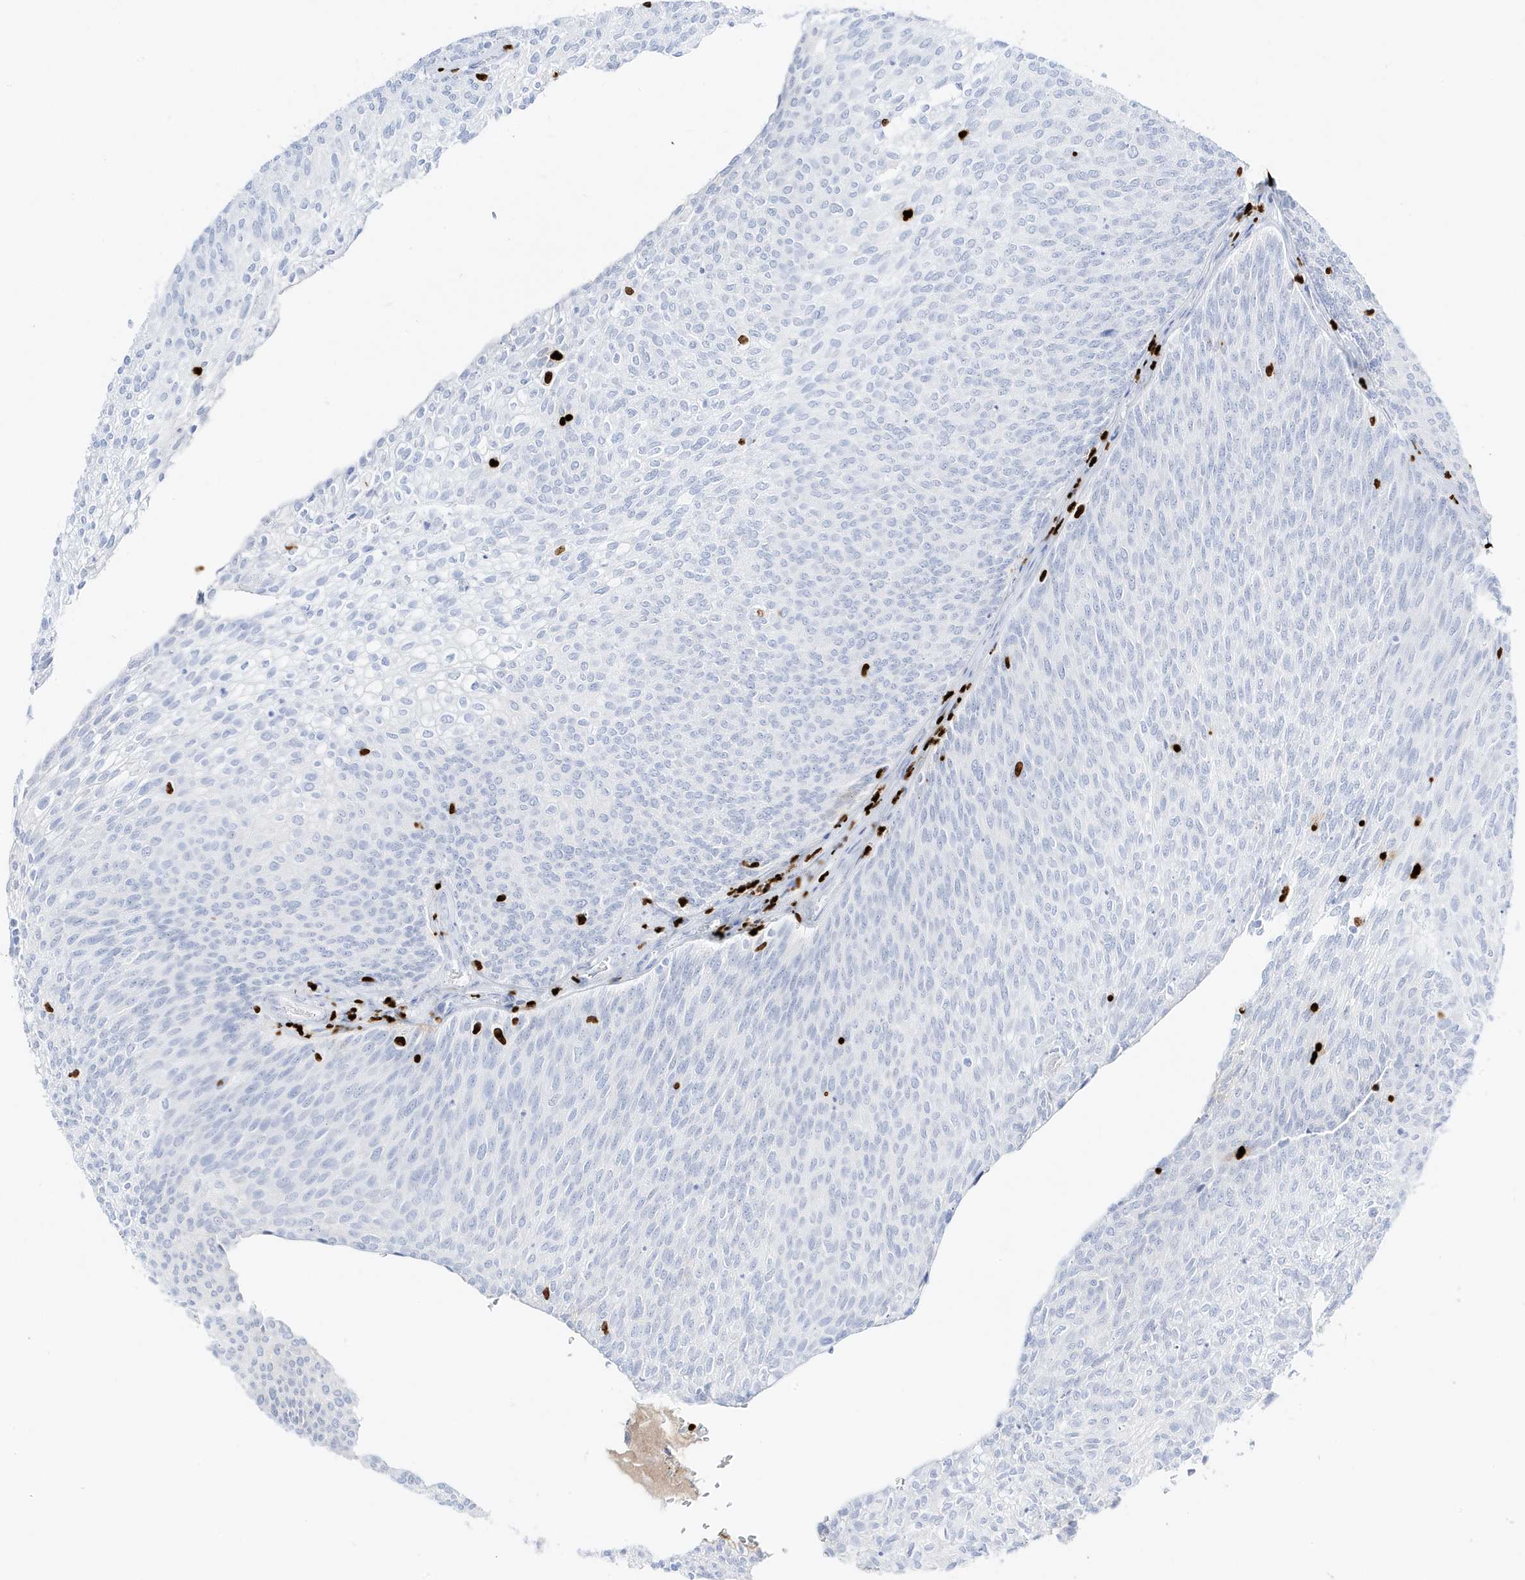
{"staining": {"intensity": "negative", "quantity": "none", "location": "none"}, "tissue": "urothelial cancer", "cell_type": "Tumor cells", "image_type": "cancer", "snomed": [{"axis": "morphology", "description": "Urothelial carcinoma, Low grade"}, {"axis": "topography", "description": "Urinary bladder"}], "caption": "Tumor cells show no significant protein positivity in urothelial cancer.", "gene": "MNDA", "patient": {"sex": "female", "age": 79}}